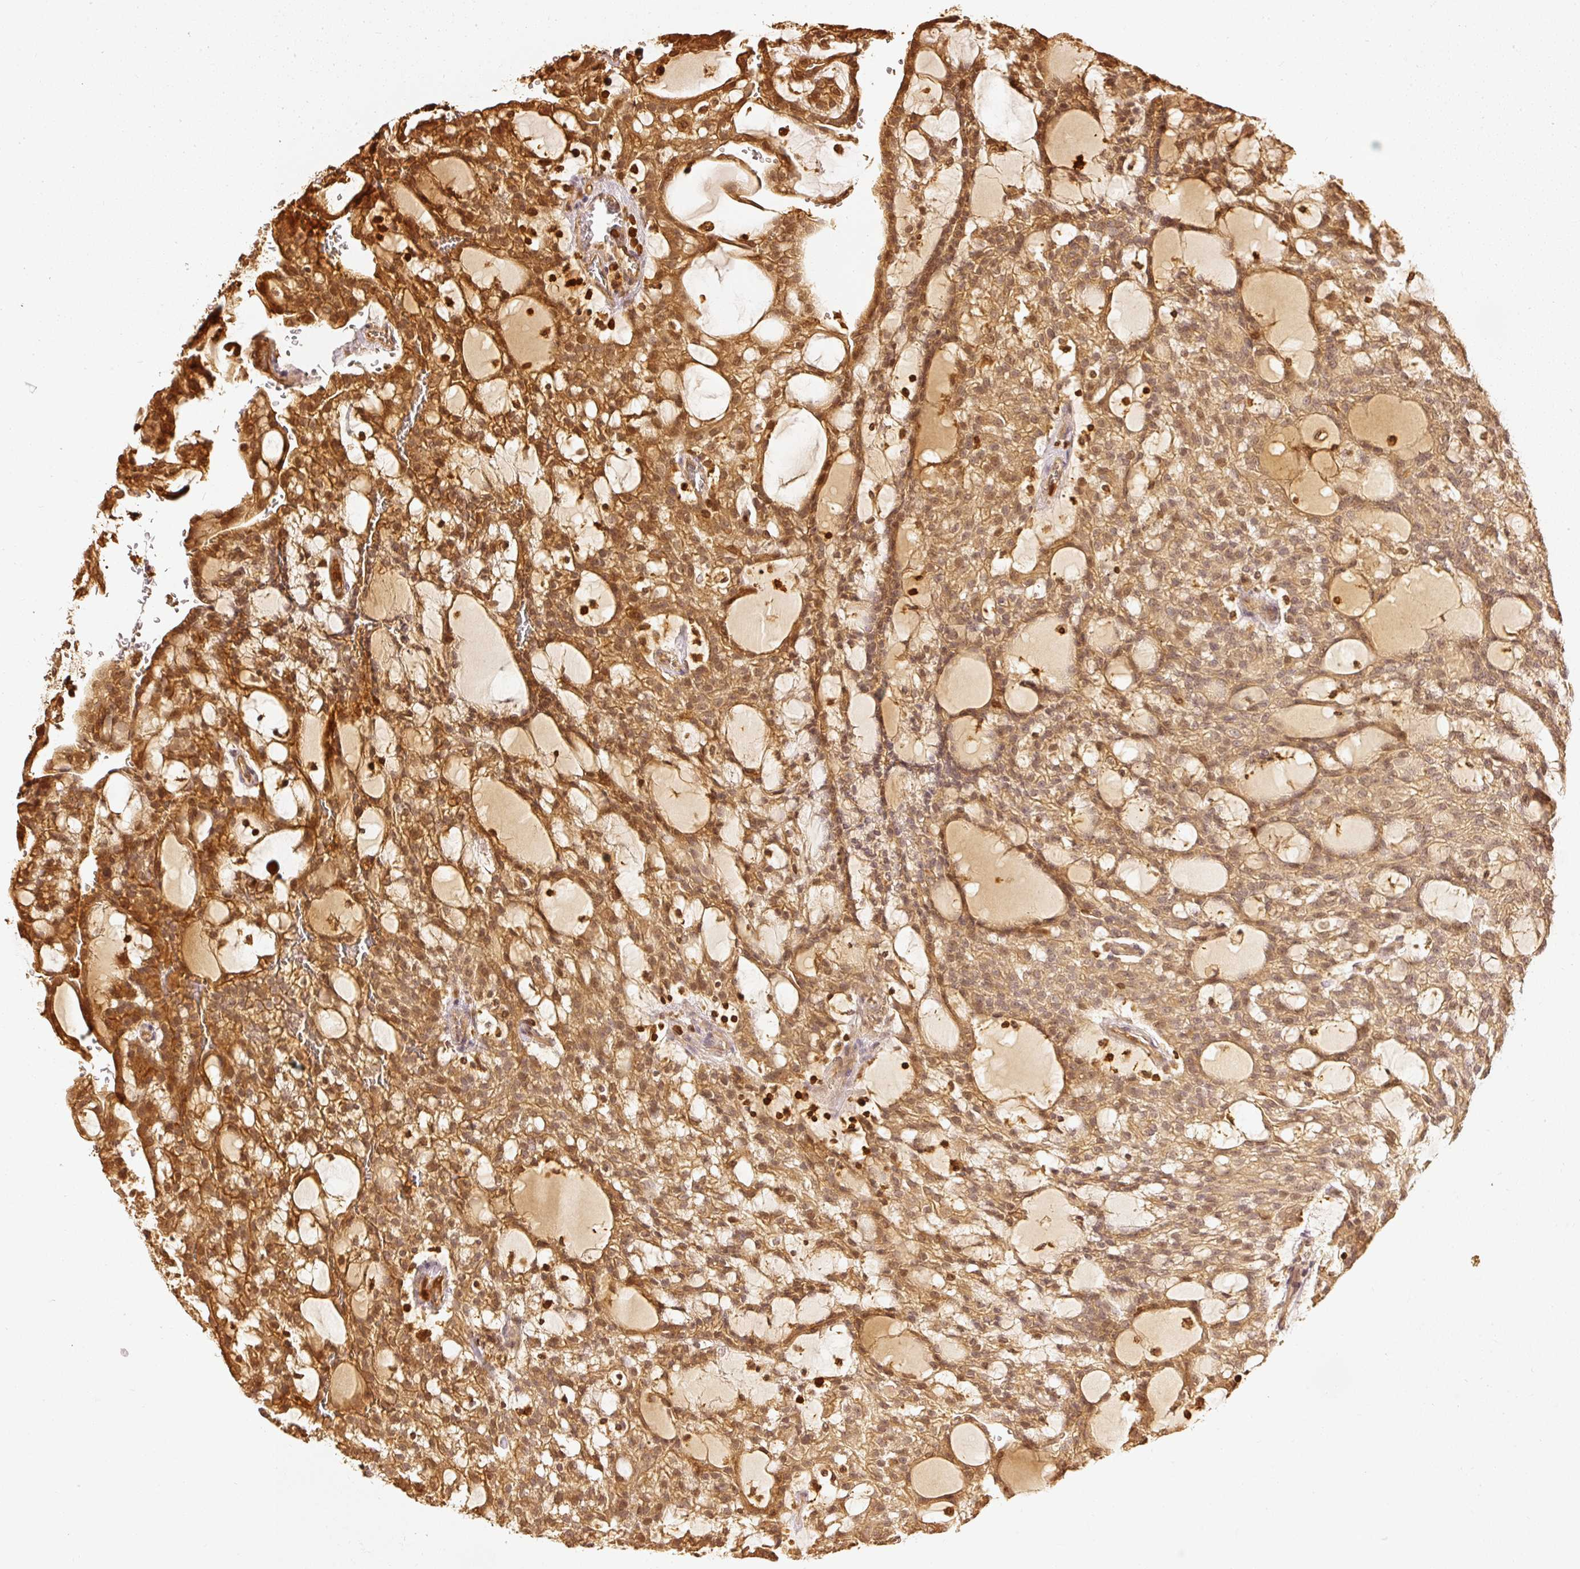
{"staining": {"intensity": "moderate", "quantity": ">75%", "location": "cytoplasmic/membranous,nuclear"}, "tissue": "renal cancer", "cell_type": "Tumor cells", "image_type": "cancer", "snomed": [{"axis": "morphology", "description": "Adenocarcinoma, NOS"}, {"axis": "topography", "description": "Kidney"}], "caption": "Renal cancer (adenocarcinoma) stained for a protein (brown) shows moderate cytoplasmic/membranous and nuclear positive positivity in about >75% of tumor cells.", "gene": "PFN1", "patient": {"sex": "male", "age": 63}}